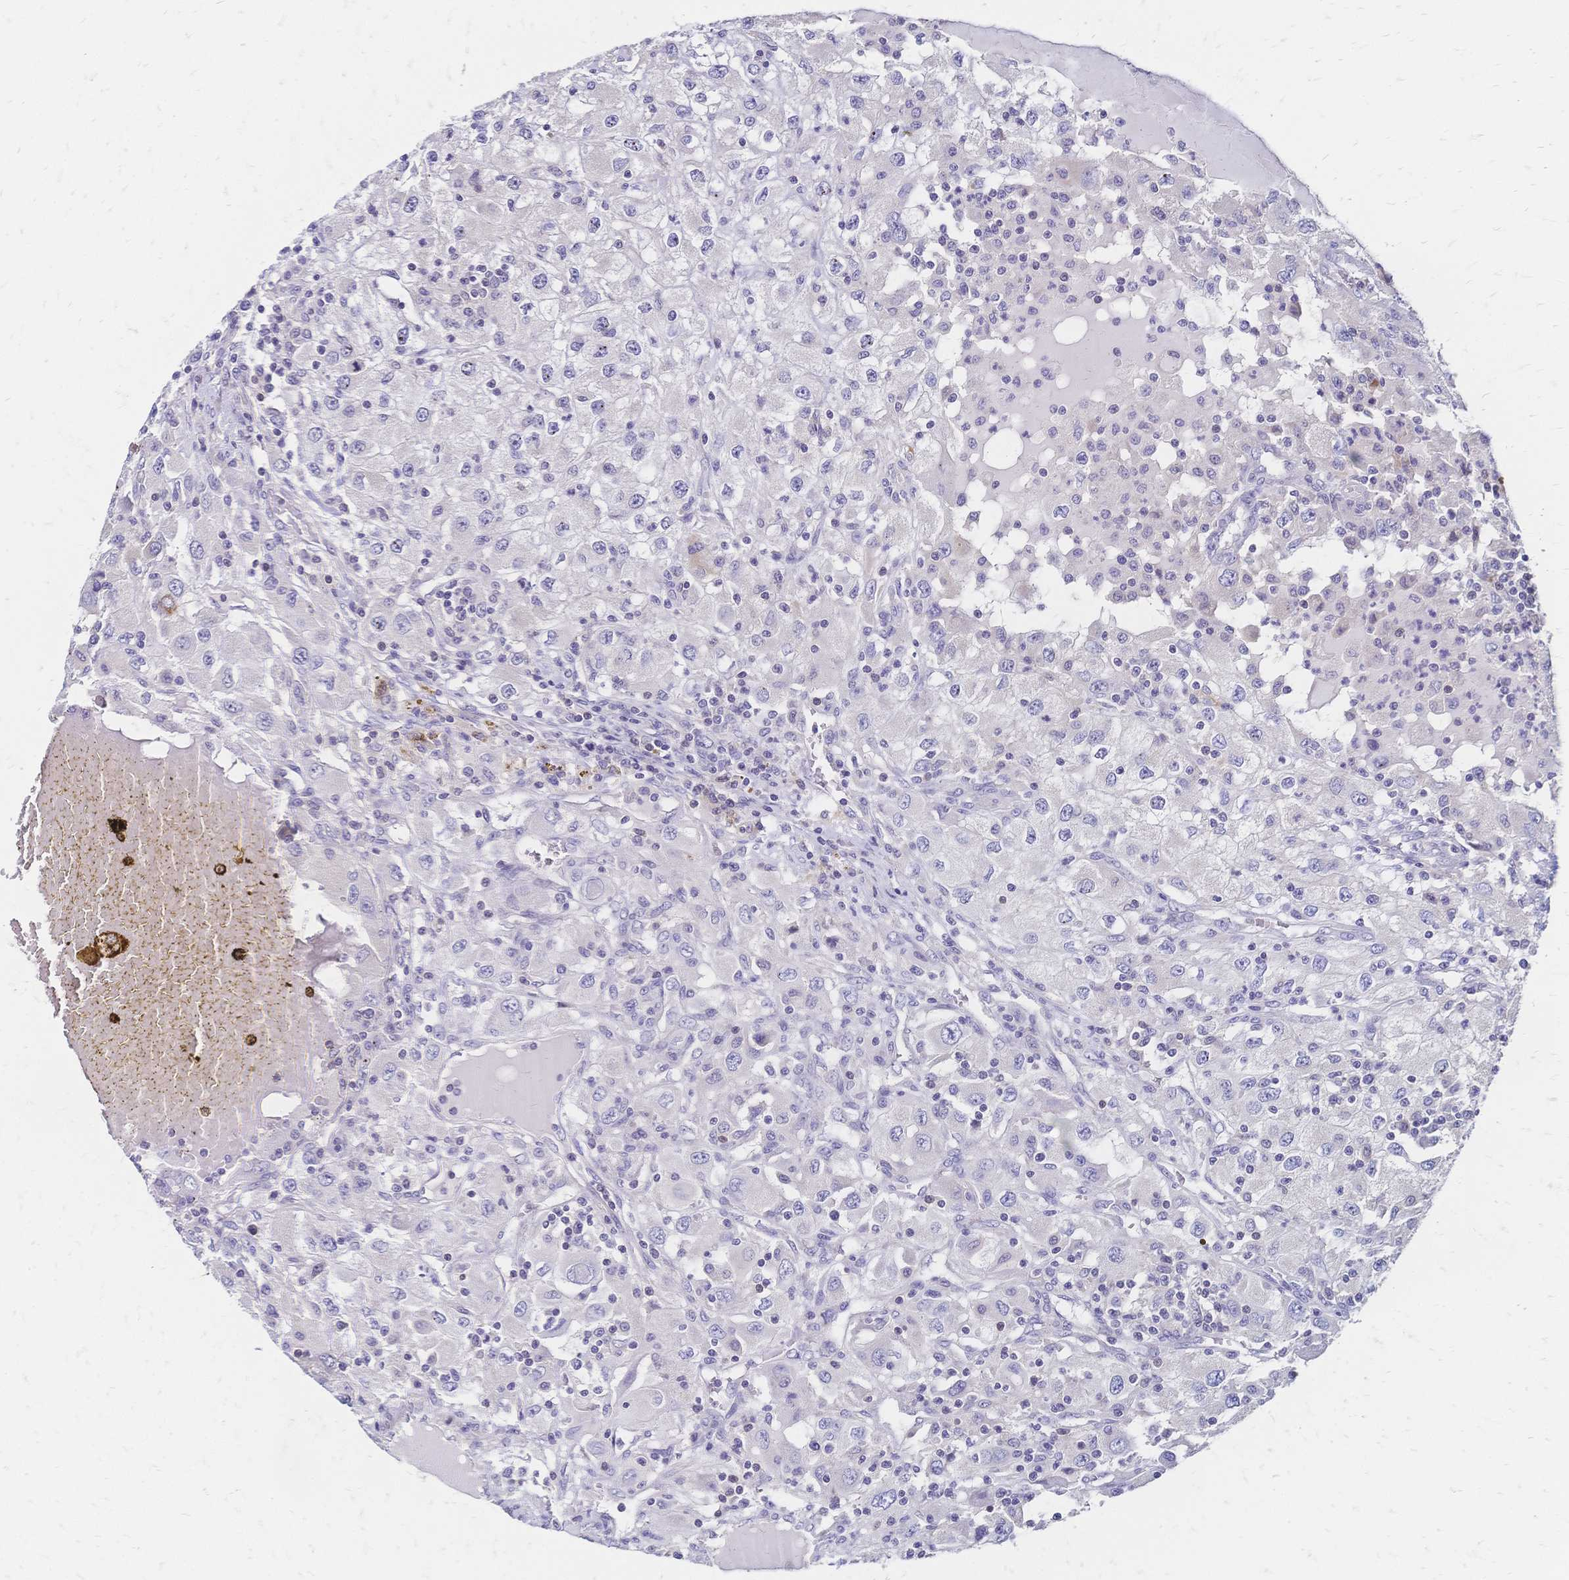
{"staining": {"intensity": "negative", "quantity": "none", "location": "none"}, "tissue": "renal cancer", "cell_type": "Tumor cells", "image_type": "cancer", "snomed": [{"axis": "morphology", "description": "Adenocarcinoma, NOS"}, {"axis": "topography", "description": "Kidney"}], "caption": "Immunohistochemistry (IHC) of adenocarcinoma (renal) exhibits no staining in tumor cells.", "gene": "DTNB", "patient": {"sex": "female", "age": 67}}